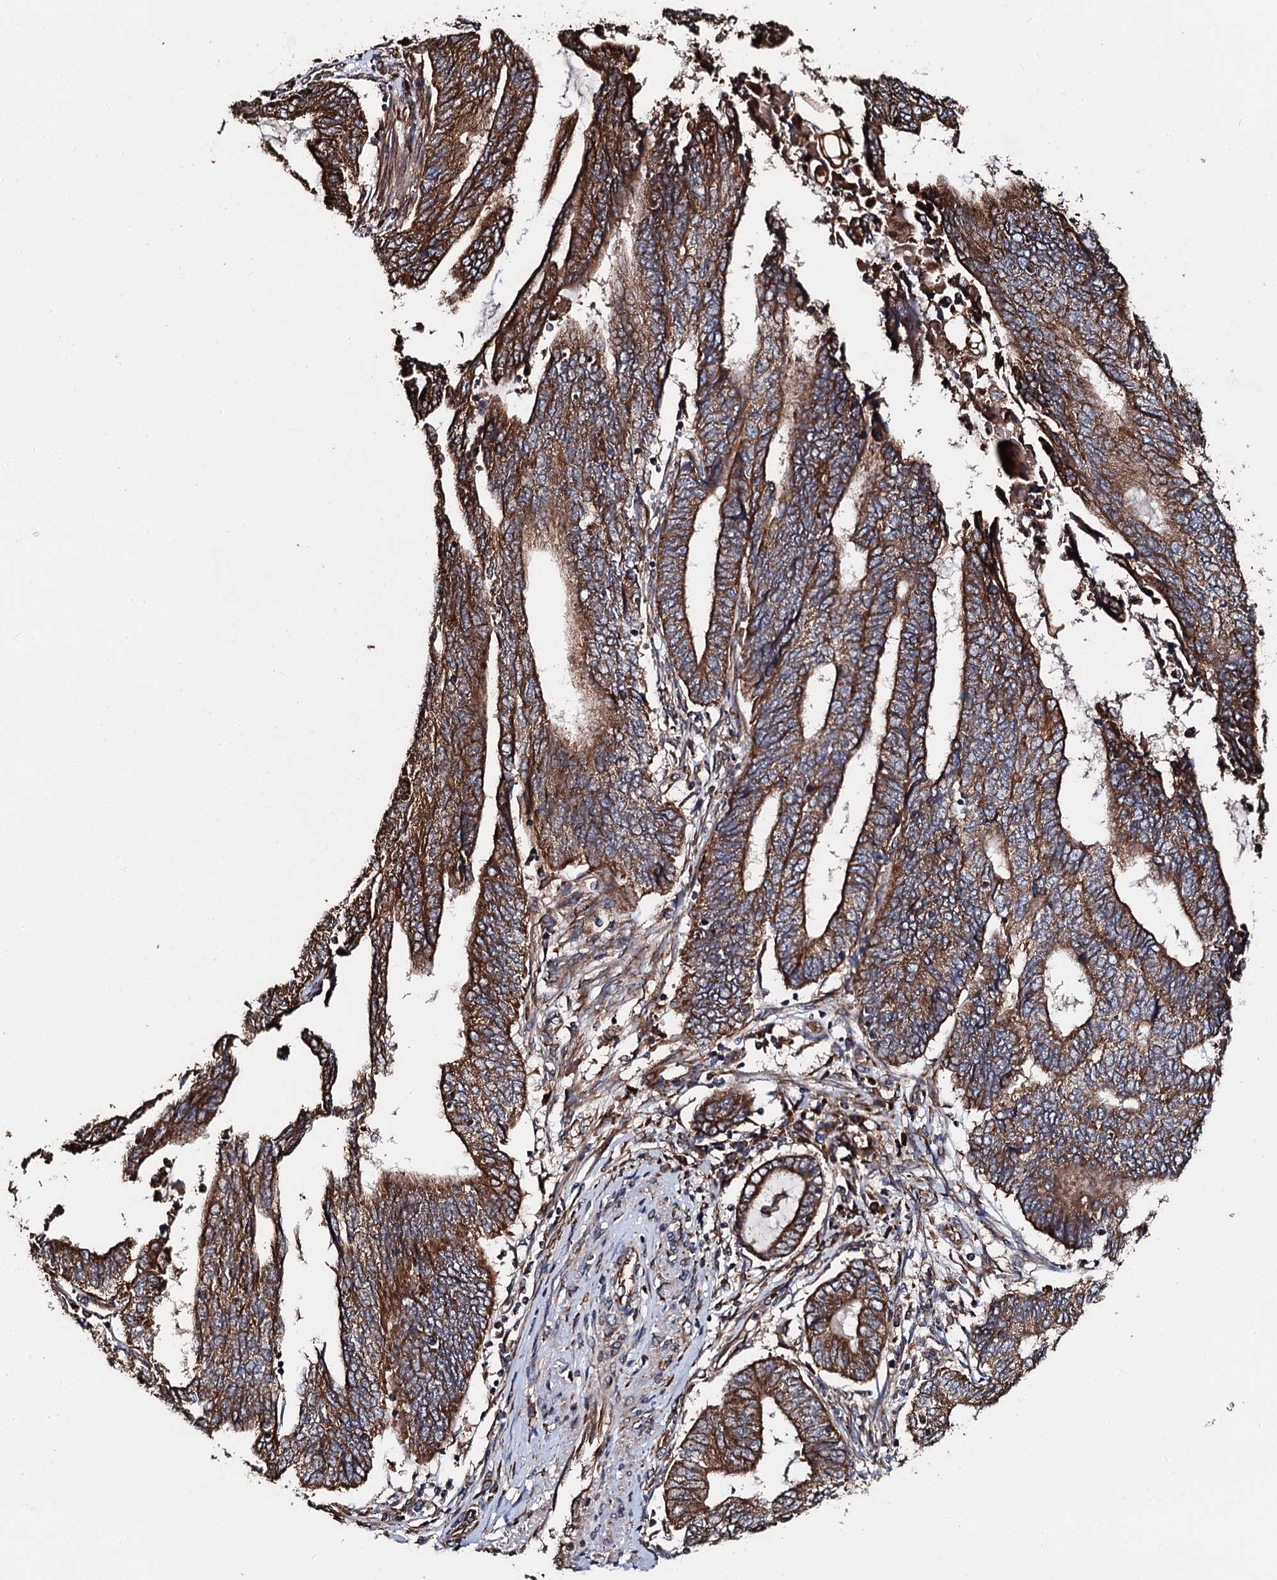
{"staining": {"intensity": "strong", "quantity": ">75%", "location": "cytoplasmic/membranous"}, "tissue": "endometrial cancer", "cell_type": "Tumor cells", "image_type": "cancer", "snomed": [{"axis": "morphology", "description": "Adenocarcinoma, NOS"}, {"axis": "topography", "description": "Uterus"}, {"axis": "topography", "description": "Endometrium"}], "caption": "Protein staining displays strong cytoplasmic/membranous staining in approximately >75% of tumor cells in endometrial adenocarcinoma.", "gene": "CKAP5", "patient": {"sex": "female", "age": 70}}